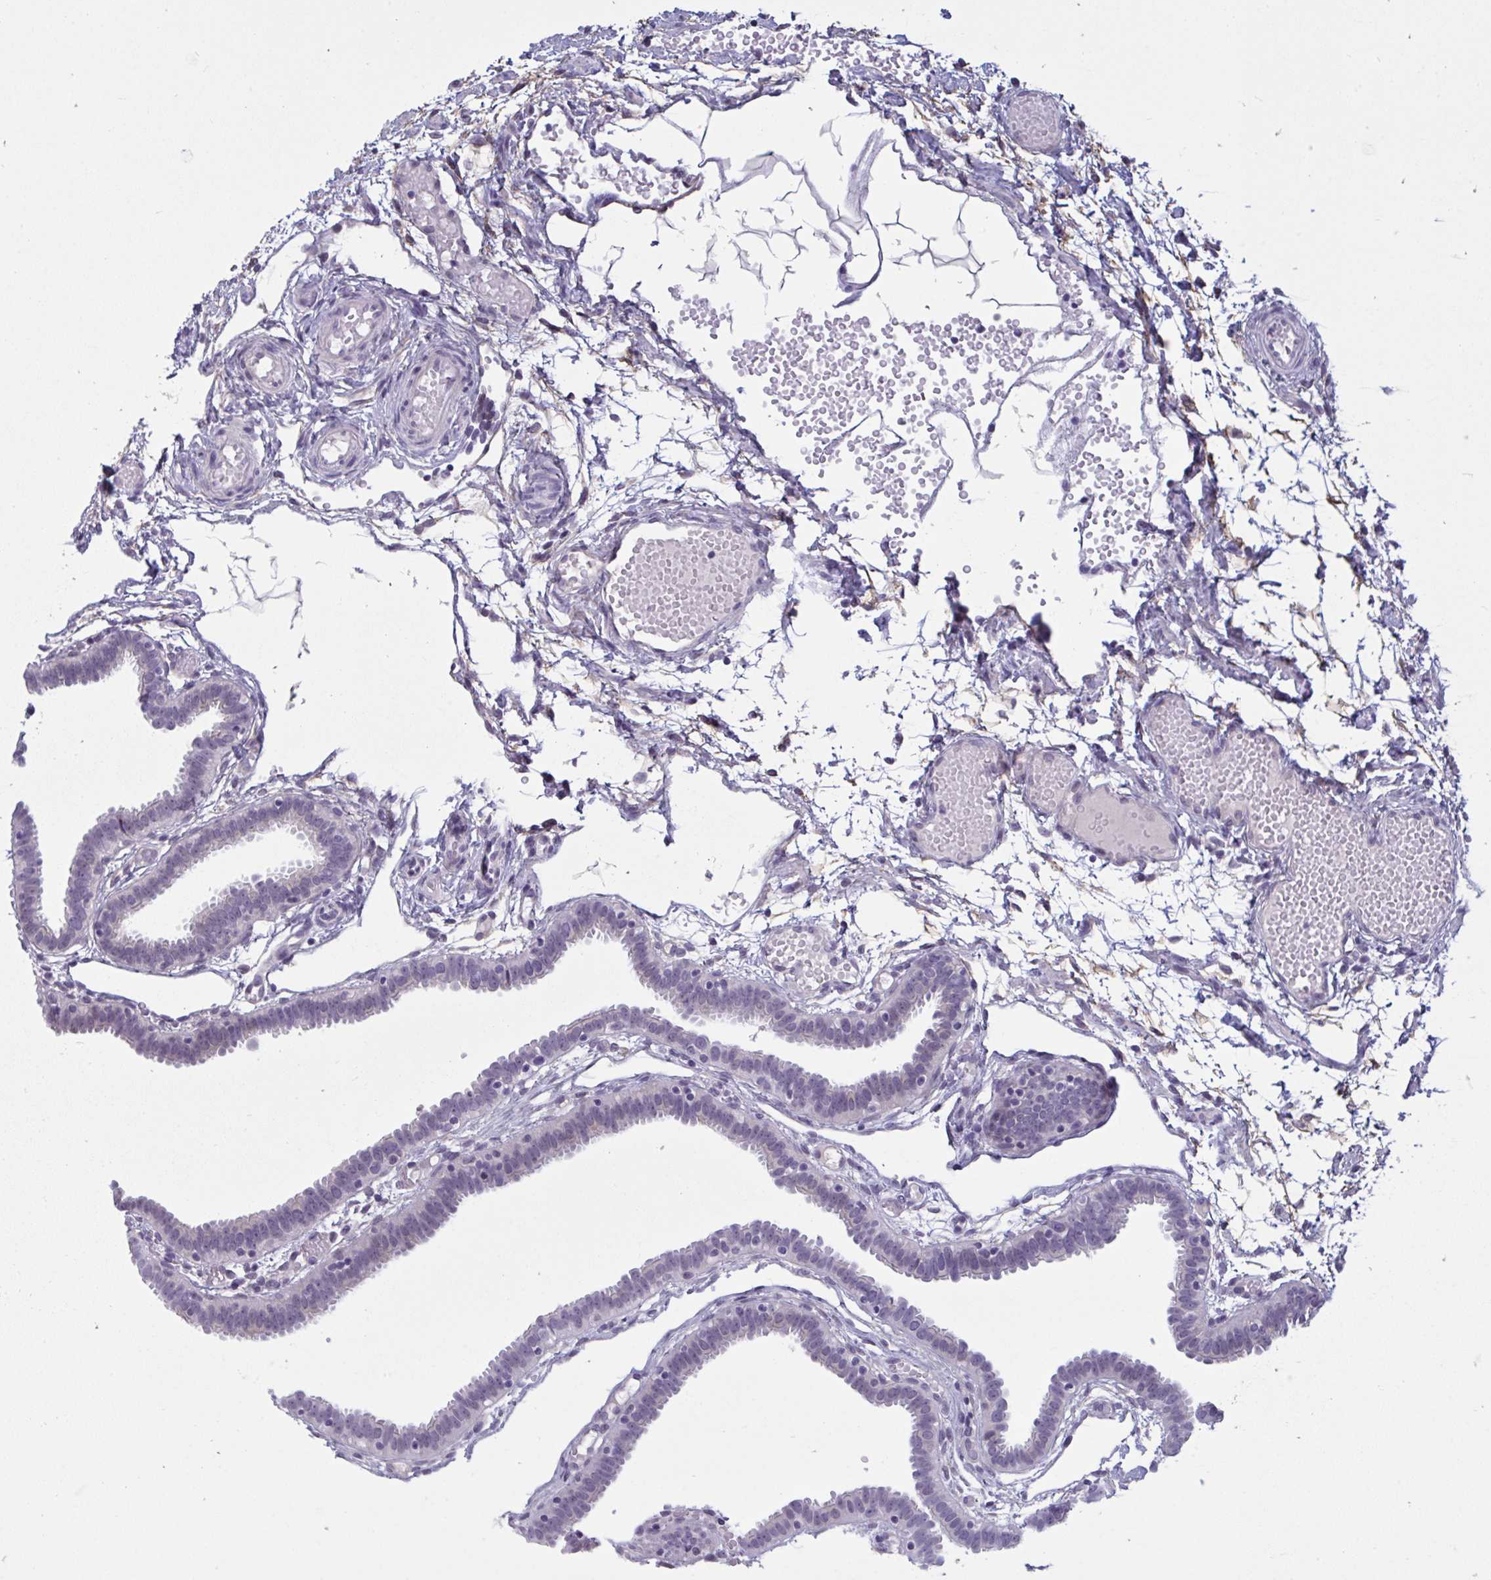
{"staining": {"intensity": "negative", "quantity": "none", "location": "none"}, "tissue": "fallopian tube", "cell_type": "Glandular cells", "image_type": "normal", "snomed": [{"axis": "morphology", "description": "Normal tissue, NOS"}, {"axis": "topography", "description": "Fallopian tube"}], "caption": "Immunohistochemistry (IHC) of unremarkable human fallopian tube reveals no positivity in glandular cells.", "gene": "TCEAL8", "patient": {"sex": "female", "age": 37}}